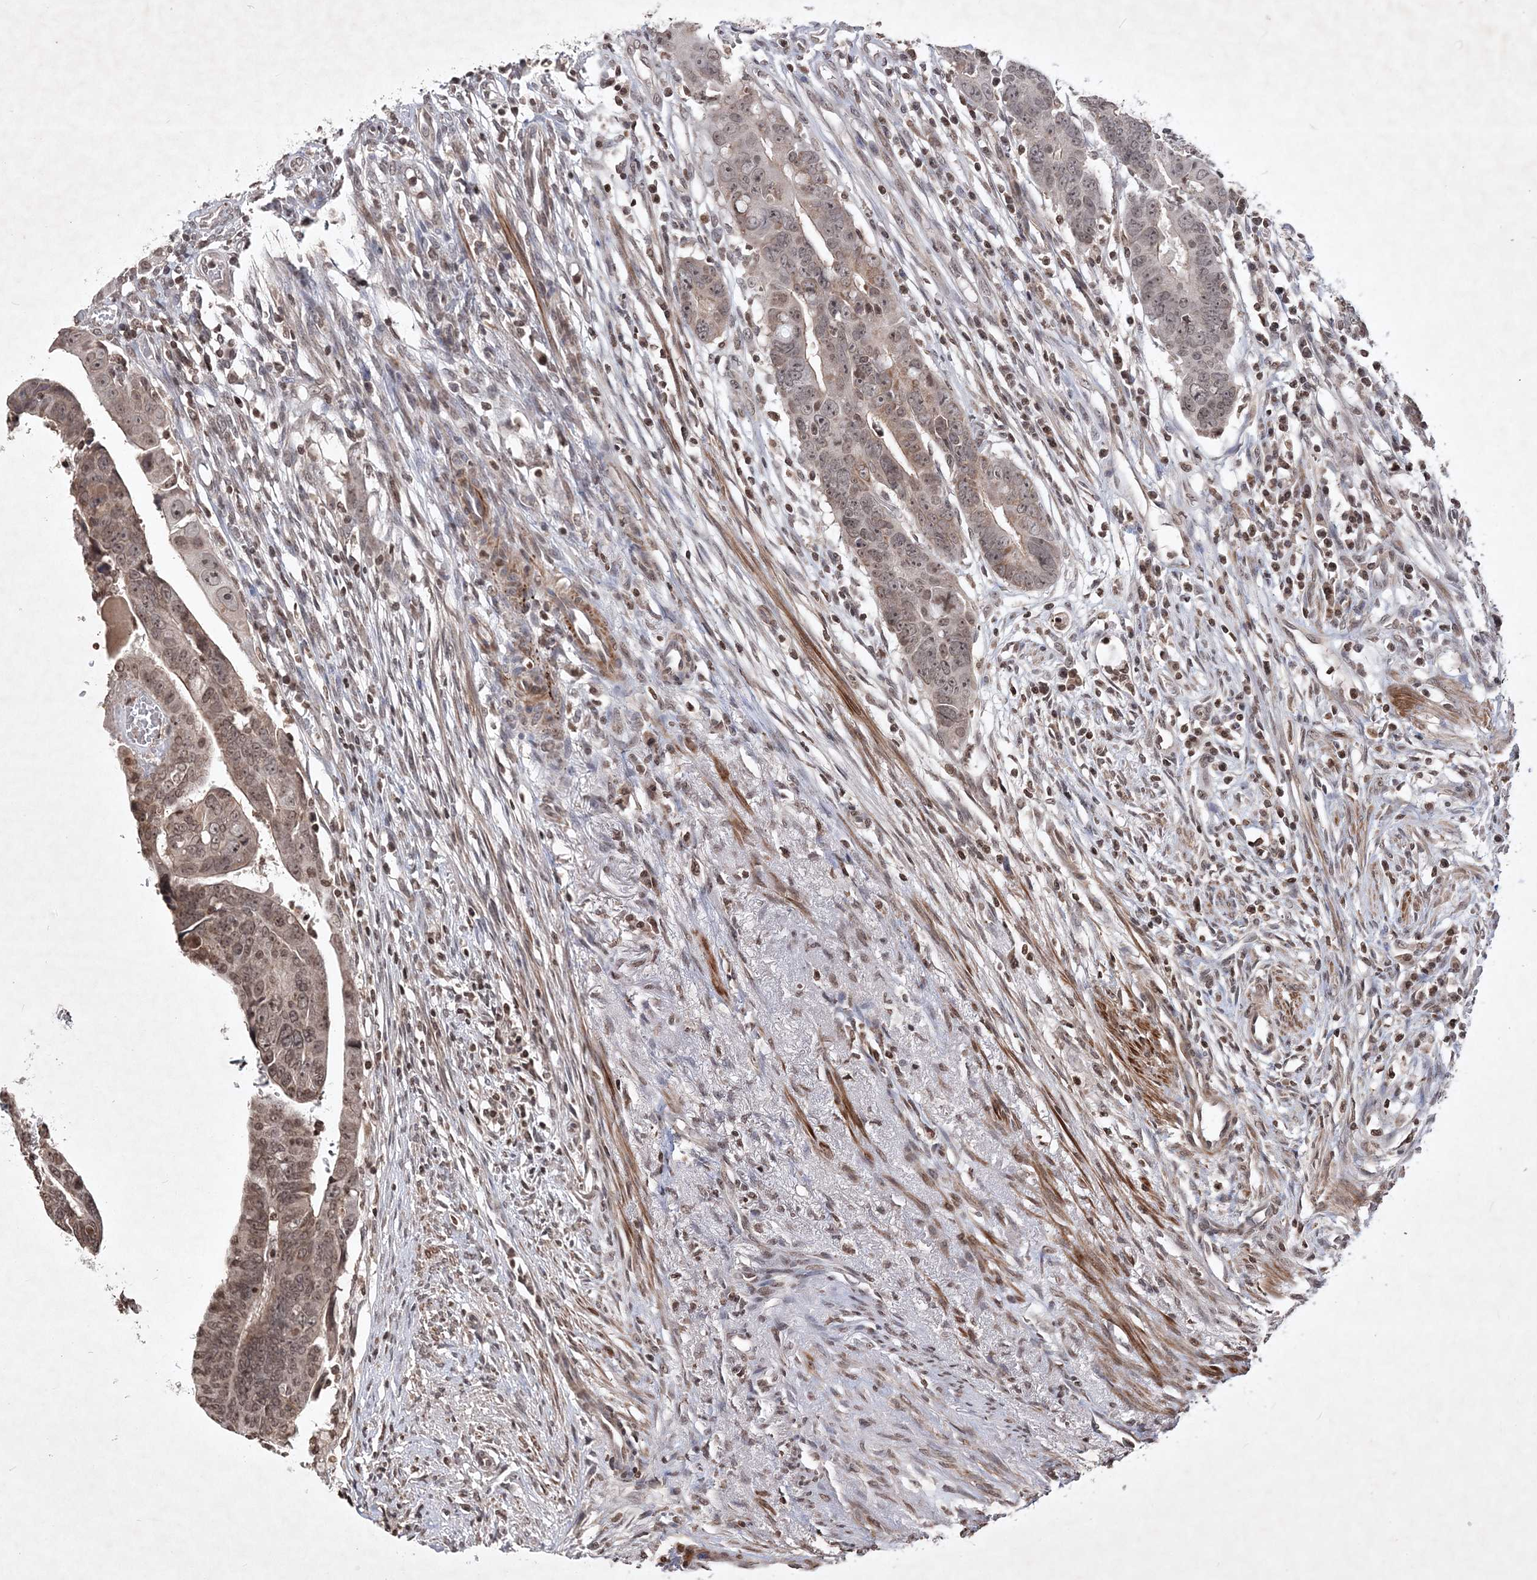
{"staining": {"intensity": "moderate", "quantity": ">75%", "location": "cytoplasmic/membranous,nuclear"}, "tissue": "colorectal cancer", "cell_type": "Tumor cells", "image_type": "cancer", "snomed": [{"axis": "morphology", "description": "Adenocarcinoma, NOS"}, {"axis": "topography", "description": "Rectum"}], "caption": "A photomicrograph of human colorectal cancer (adenocarcinoma) stained for a protein shows moderate cytoplasmic/membranous and nuclear brown staining in tumor cells. (DAB (3,3'-diaminobenzidine) = brown stain, brightfield microscopy at high magnification).", "gene": "SOWAHB", "patient": {"sex": "female", "age": 65}}